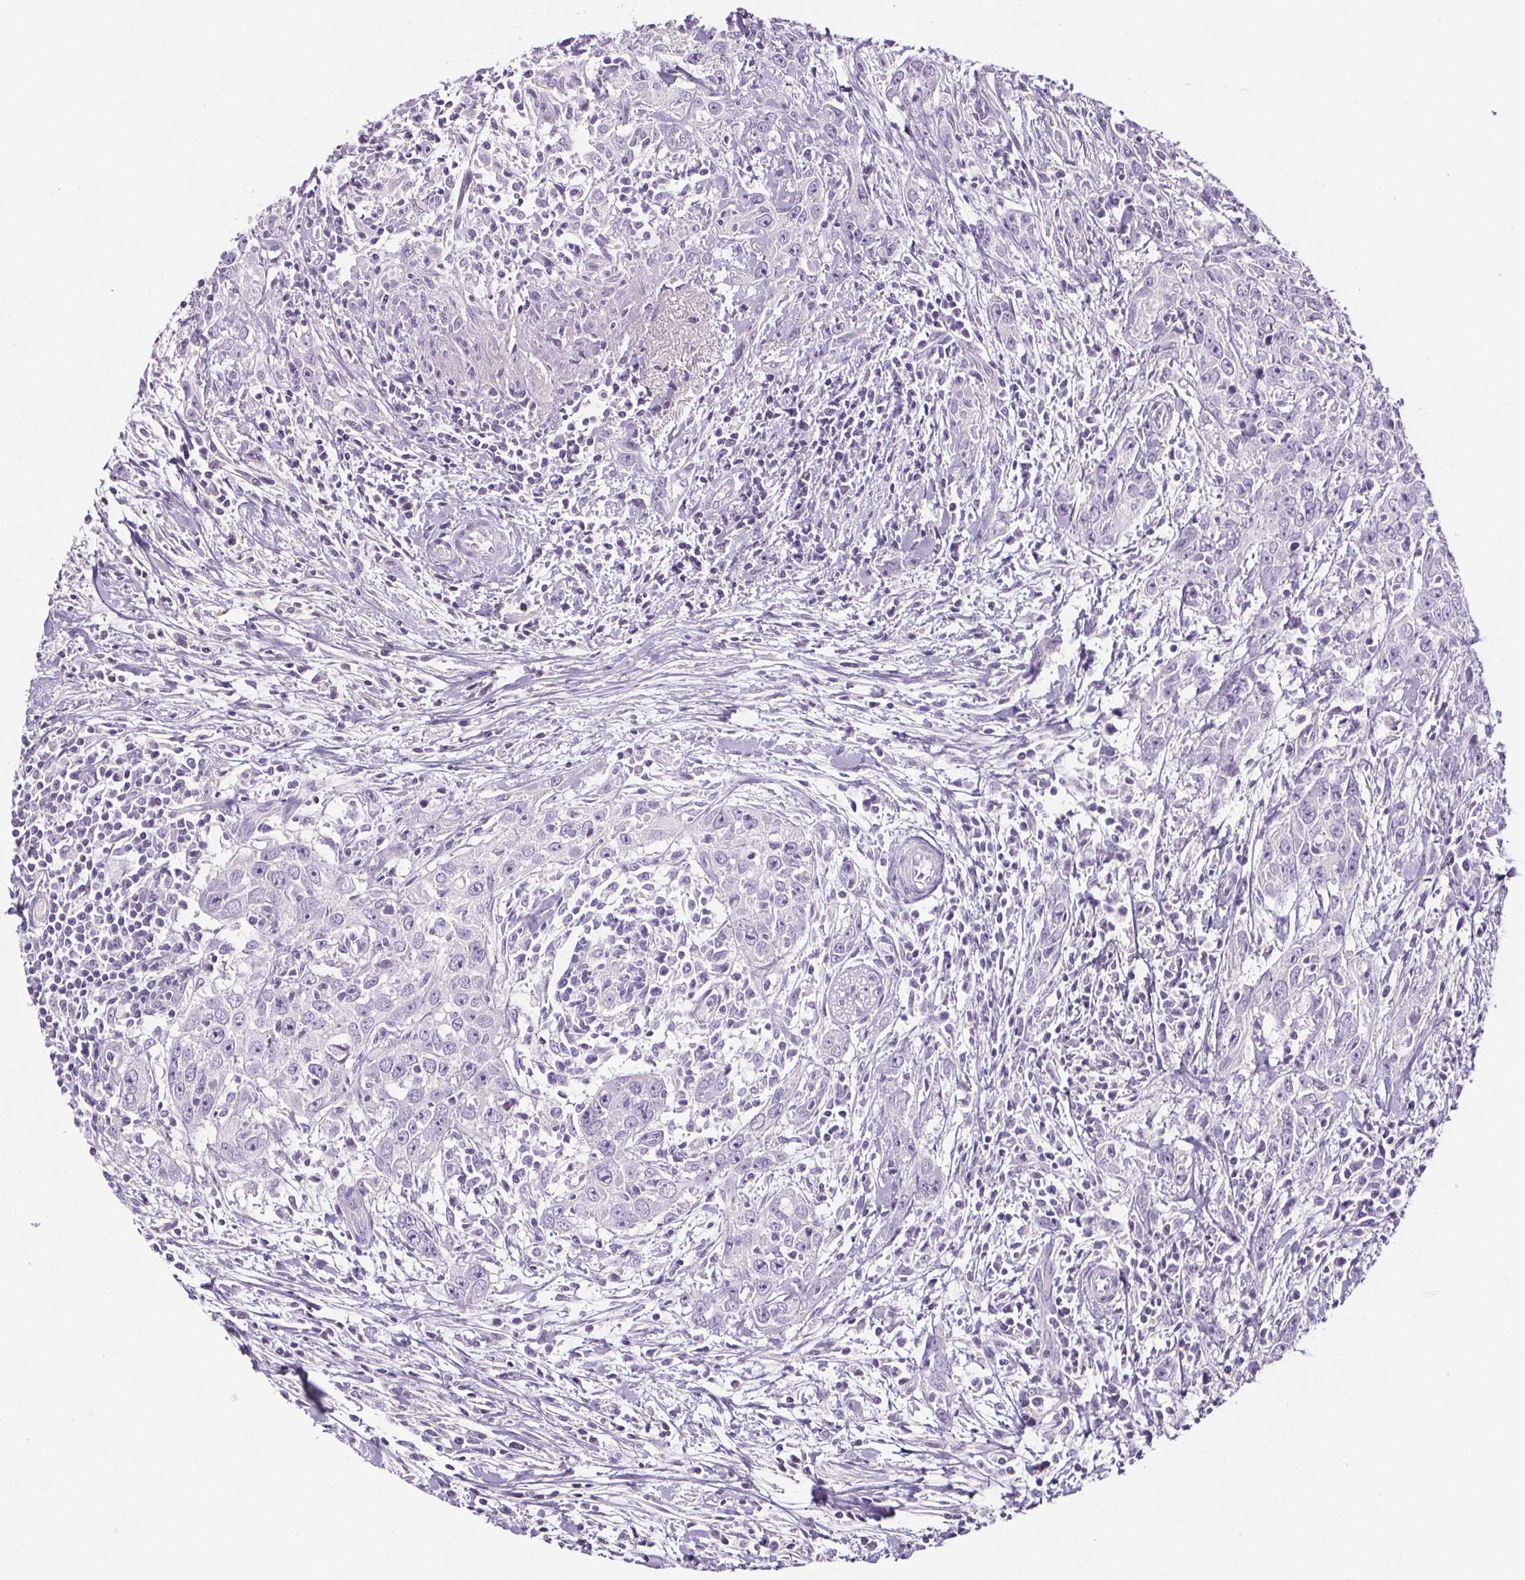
{"staining": {"intensity": "negative", "quantity": "none", "location": "none"}, "tissue": "urothelial cancer", "cell_type": "Tumor cells", "image_type": "cancer", "snomed": [{"axis": "morphology", "description": "Urothelial carcinoma, High grade"}, {"axis": "topography", "description": "Urinary bladder"}], "caption": "An IHC micrograph of urothelial cancer is shown. There is no staining in tumor cells of urothelial cancer. (Immunohistochemistry (ihc), brightfield microscopy, high magnification).", "gene": "CD5L", "patient": {"sex": "male", "age": 83}}